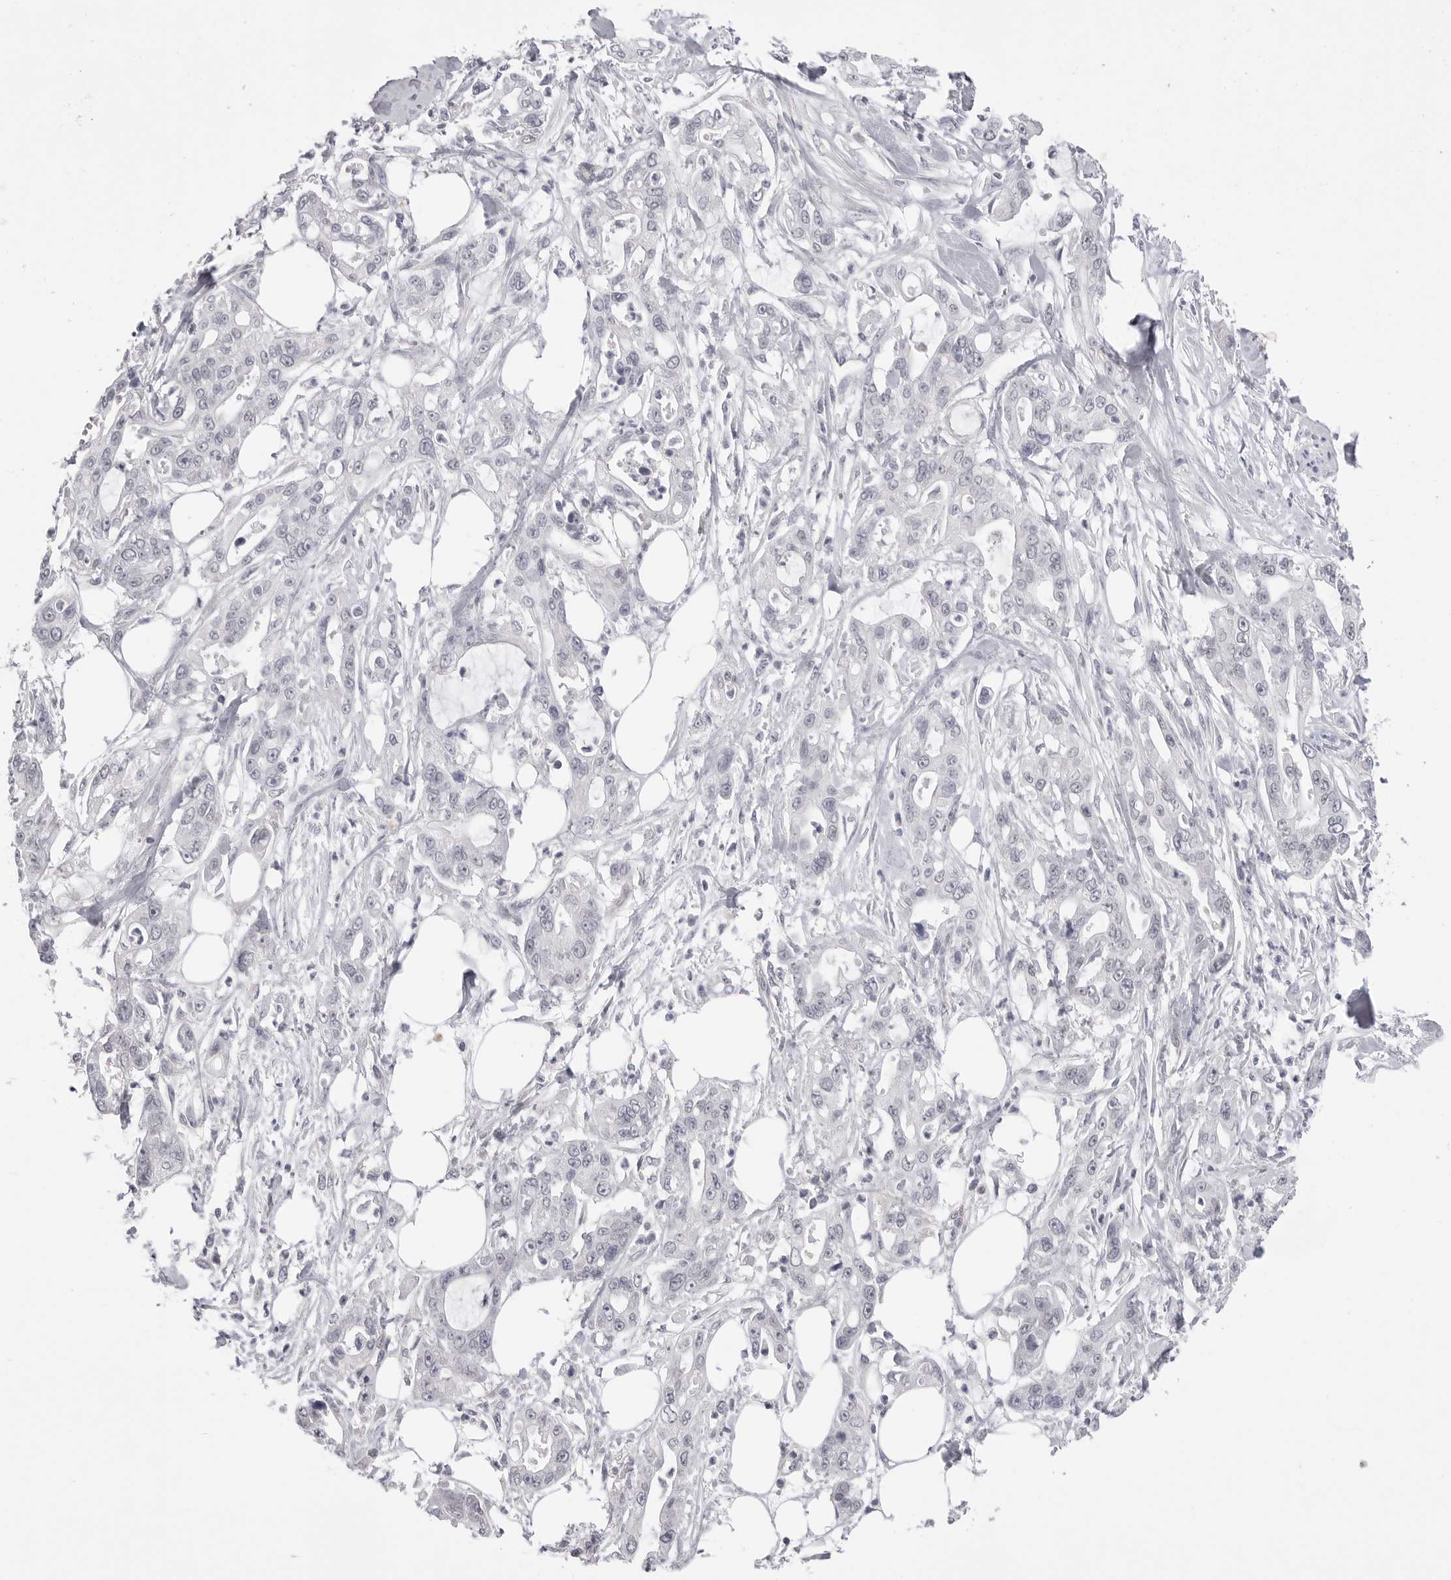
{"staining": {"intensity": "weak", "quantity": "<25%", "location": "nuclear"}, "tissue": "pancreatic cancer", "cell_type": "Tumor cells", "image_type": "cancer", "snomed": [{"axis": "morphology", "description": "Adenocarcinoma, NOS"}, {"axis": "topography", "description": "Pancreas"}], "caption": "This is an immunohistochemistry photomicrograph of pancreatic adenocarcinoma. There is no staining in tumor cells.", "gene": "DLGAP3", "patient": {"sex": "male", "age": 68}}